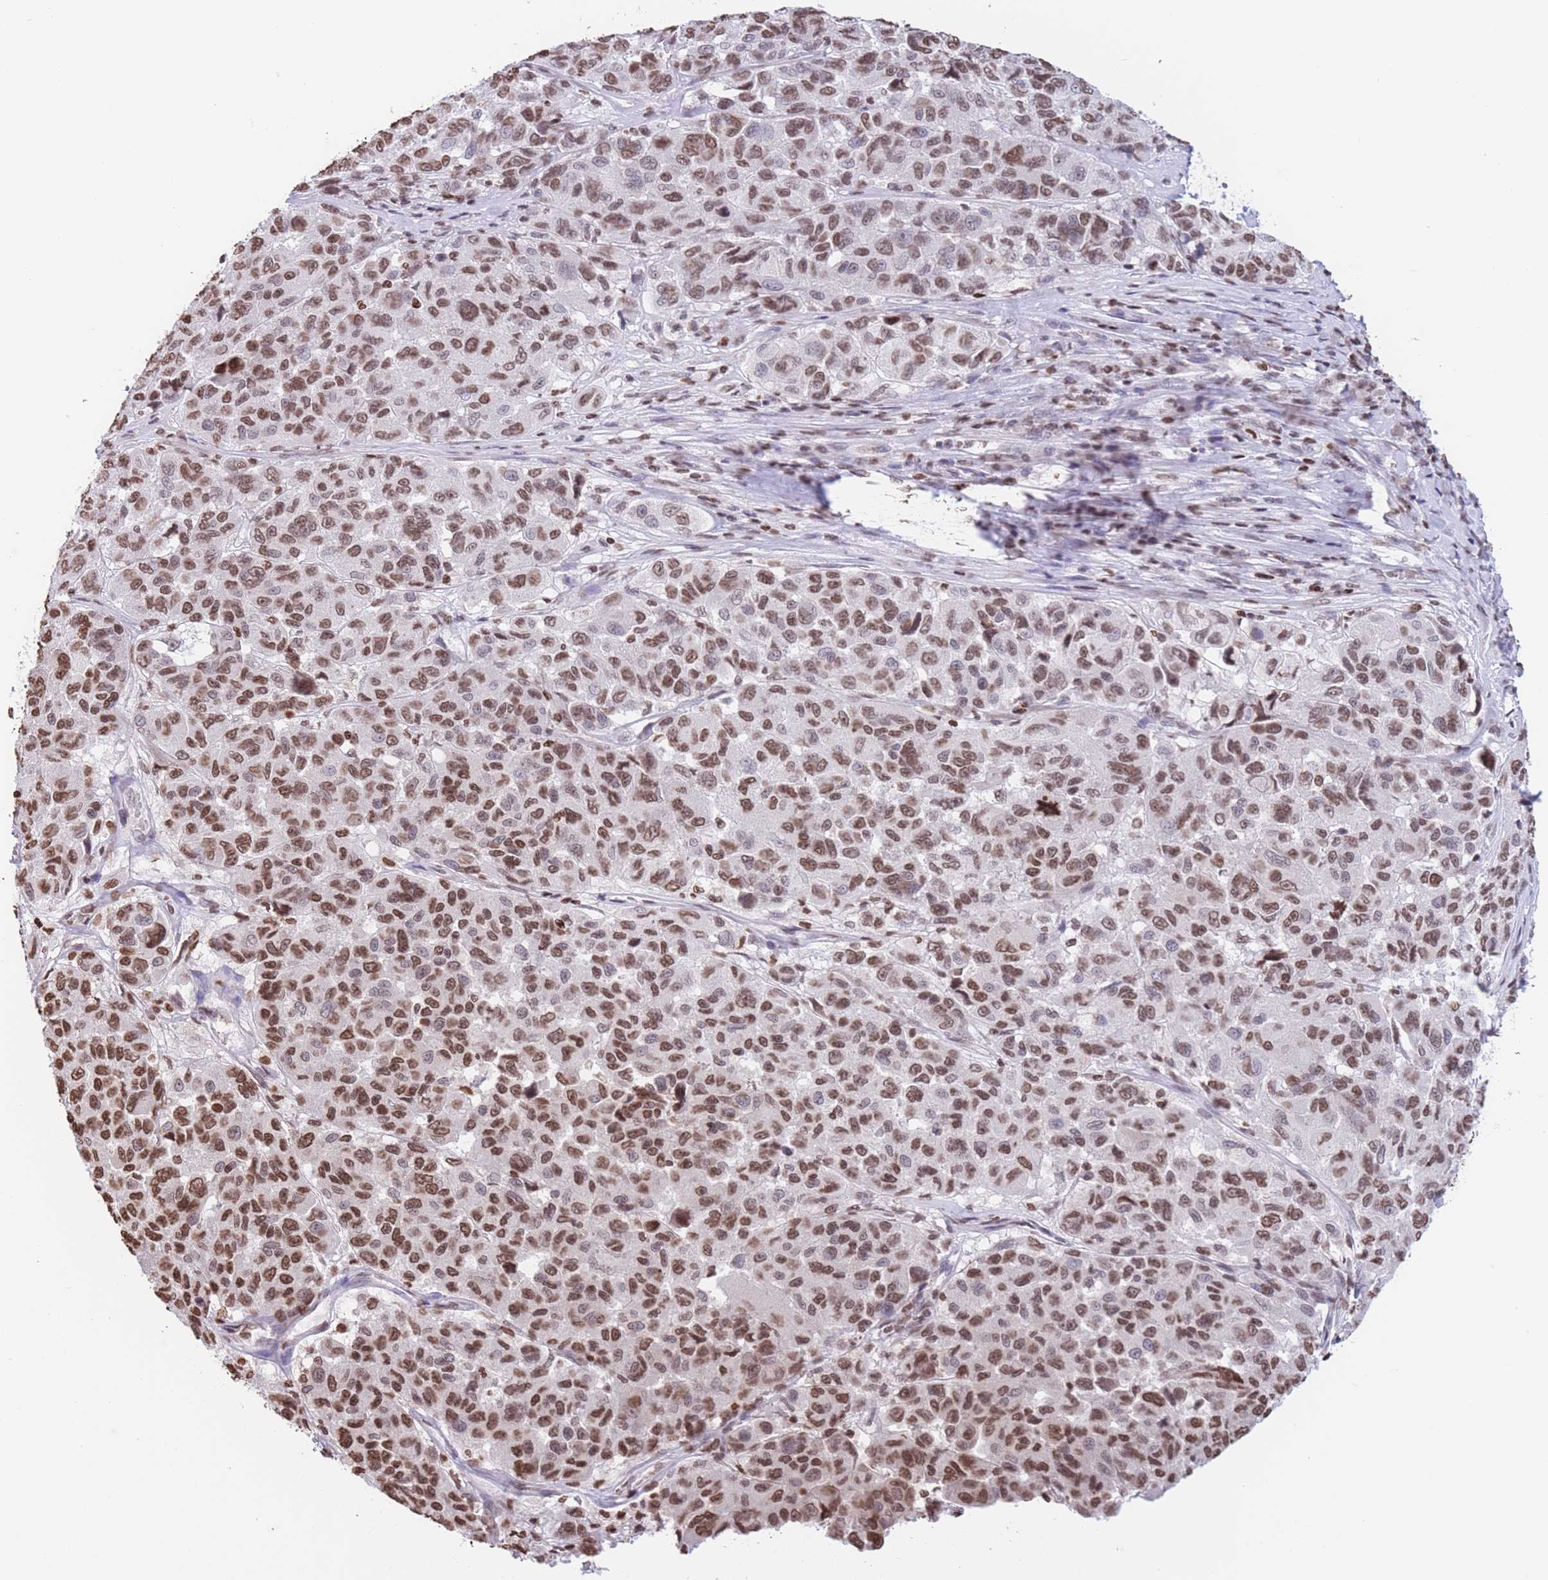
{"staining": {"intensity": "moderate", "quantity": ">75%", "location": "nuclear"}, "tissue": "melanoma", "cell_type": "Tumor cells", "image_type": "cancer", "snomed": [{"axis": "morphology", "description": "Malignant melanoma, NOS"}, {"axis": "topography", "description": "Skin"}], "caption": "Immunohistochemical staining of melanoma shows moderate nuclear protein expression in about >75% of tumor cells.", "gene": "H2BC11", "patient": {"sex": "female", "age": 66}}